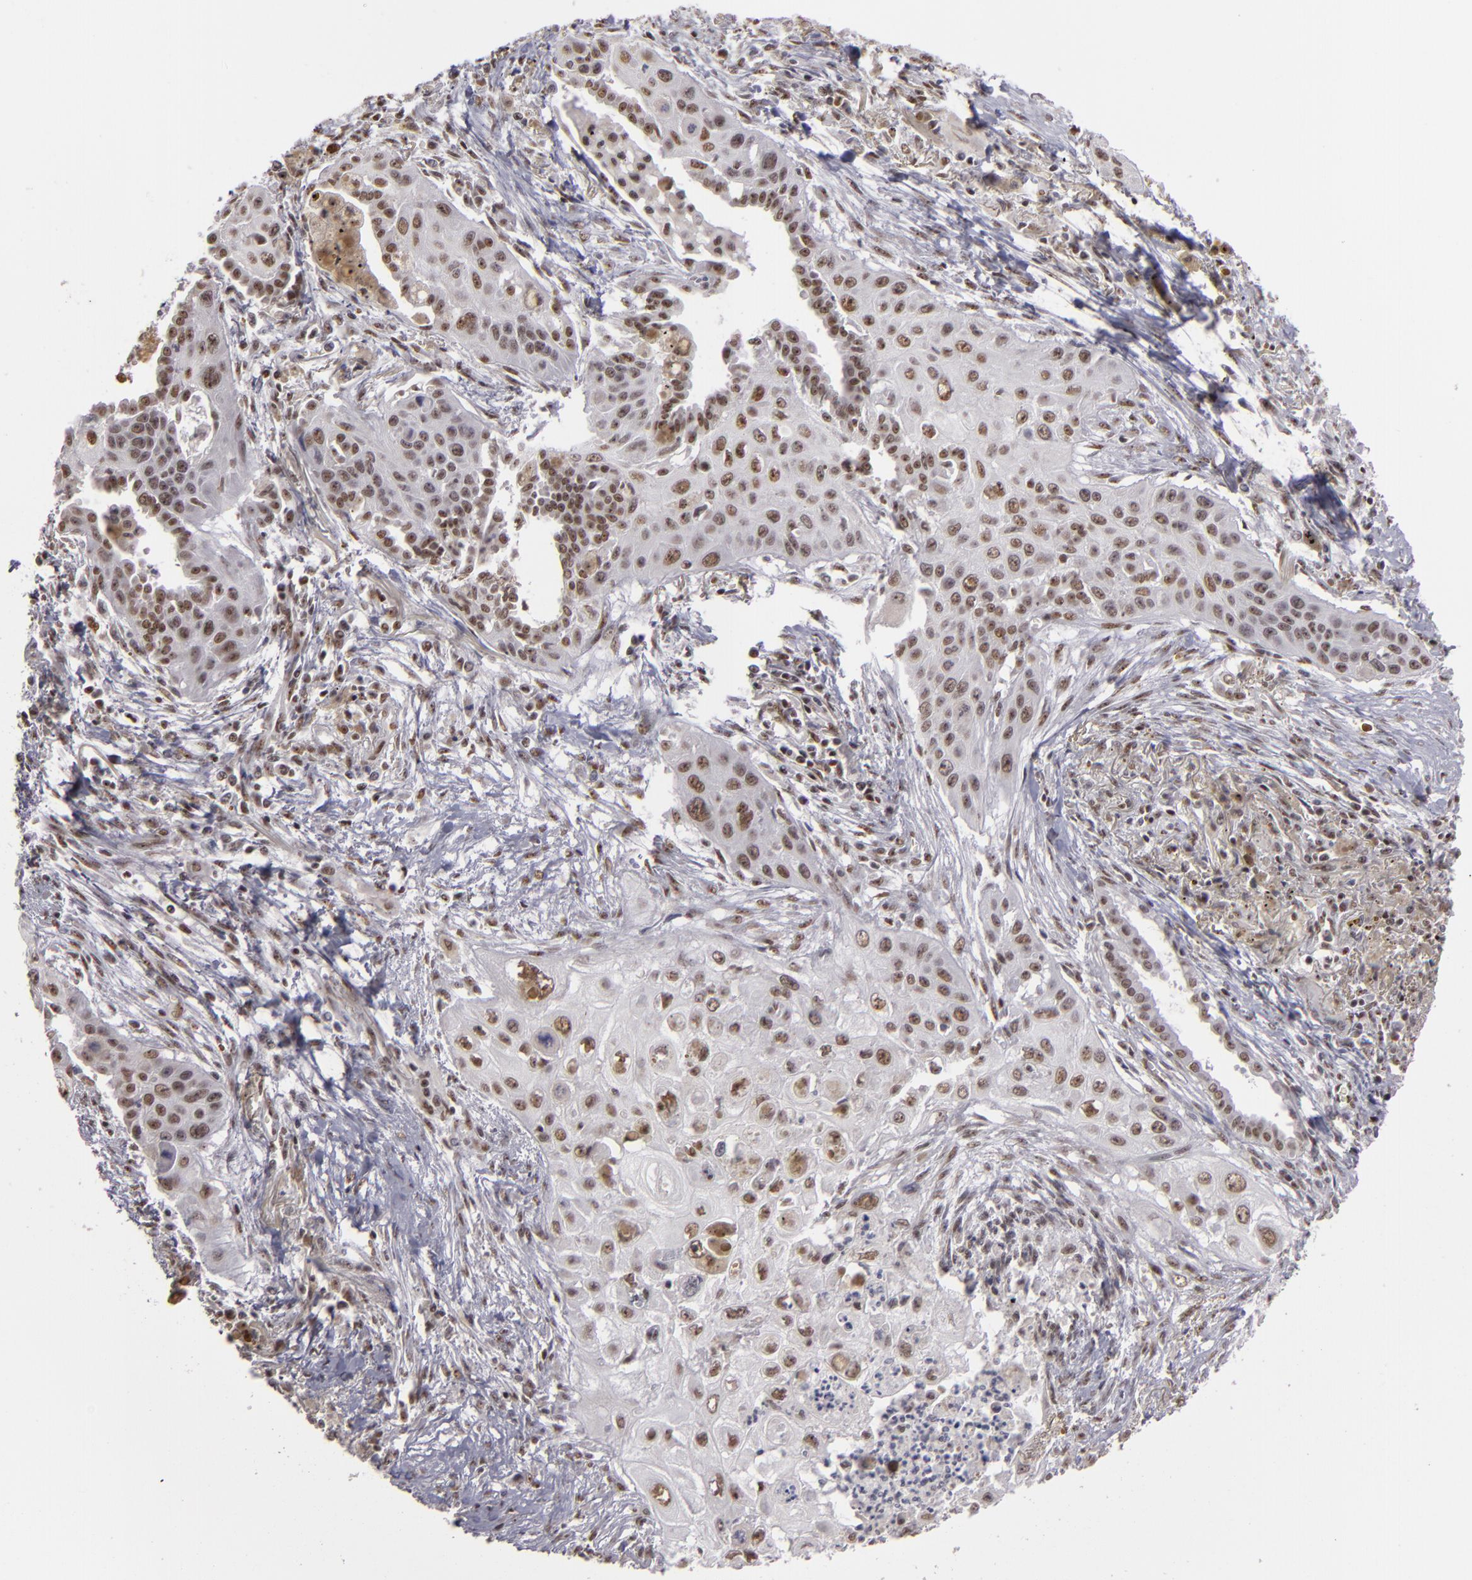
{"staining": {"intensity": "moderate", "quantity": ">75%", "location": "nuclear"}, "tissue": "lung cancer", "cell_type": "Tumor cells", "image_type": "cancer", "snomed": [{"axis": "morphology", "description": "Squamous cell carcinoma, NOS"}, {"axis": "topography", "description": "Lung"}], "caption": "This micrograph shows lung cancer stained with immunohistochemistry to label a protein in brown. The nuclear of tumor cells show moderate positivity for the protein. Nuclei are counter-stained blue.", "gene": "DAXX", "patient": {"sex": "male", "age": 71}}